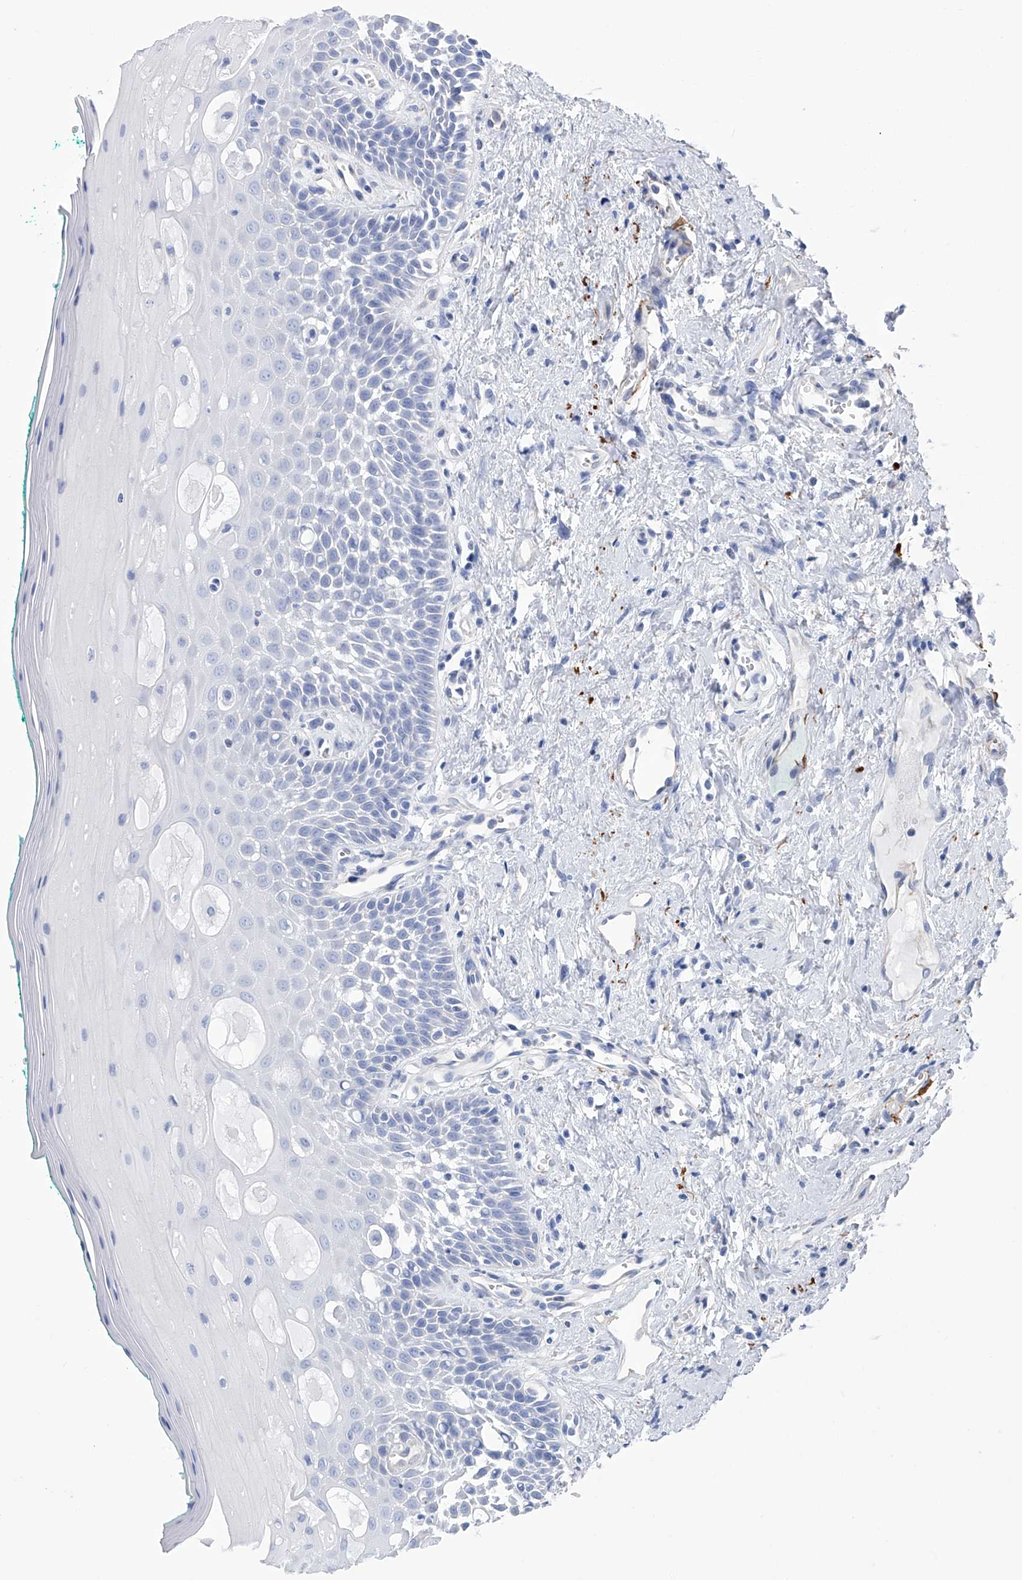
{"staining": {"intensity": "negative", "quantity": "none", "location": "none"}, "tissue": "oral mucosa", "cell_type": "Squamous epithelial cells", "image_type": "normal", "snomed": [{"axis": "morphology", "description": "Normal tissue, NOS"}, {"axis": "topography", "description": "Oral tissue"}], "caption": "Squamous epithelial cells are negative for protein expression in unremarkable human oral mucosa. (Brightfield microscopy of DAB (3,3'-diaminobenzidine) immunohistochemistry (IHC) at high magnification).", "gene": "SMS", "patient": {"sex": "female", "age": 70}}